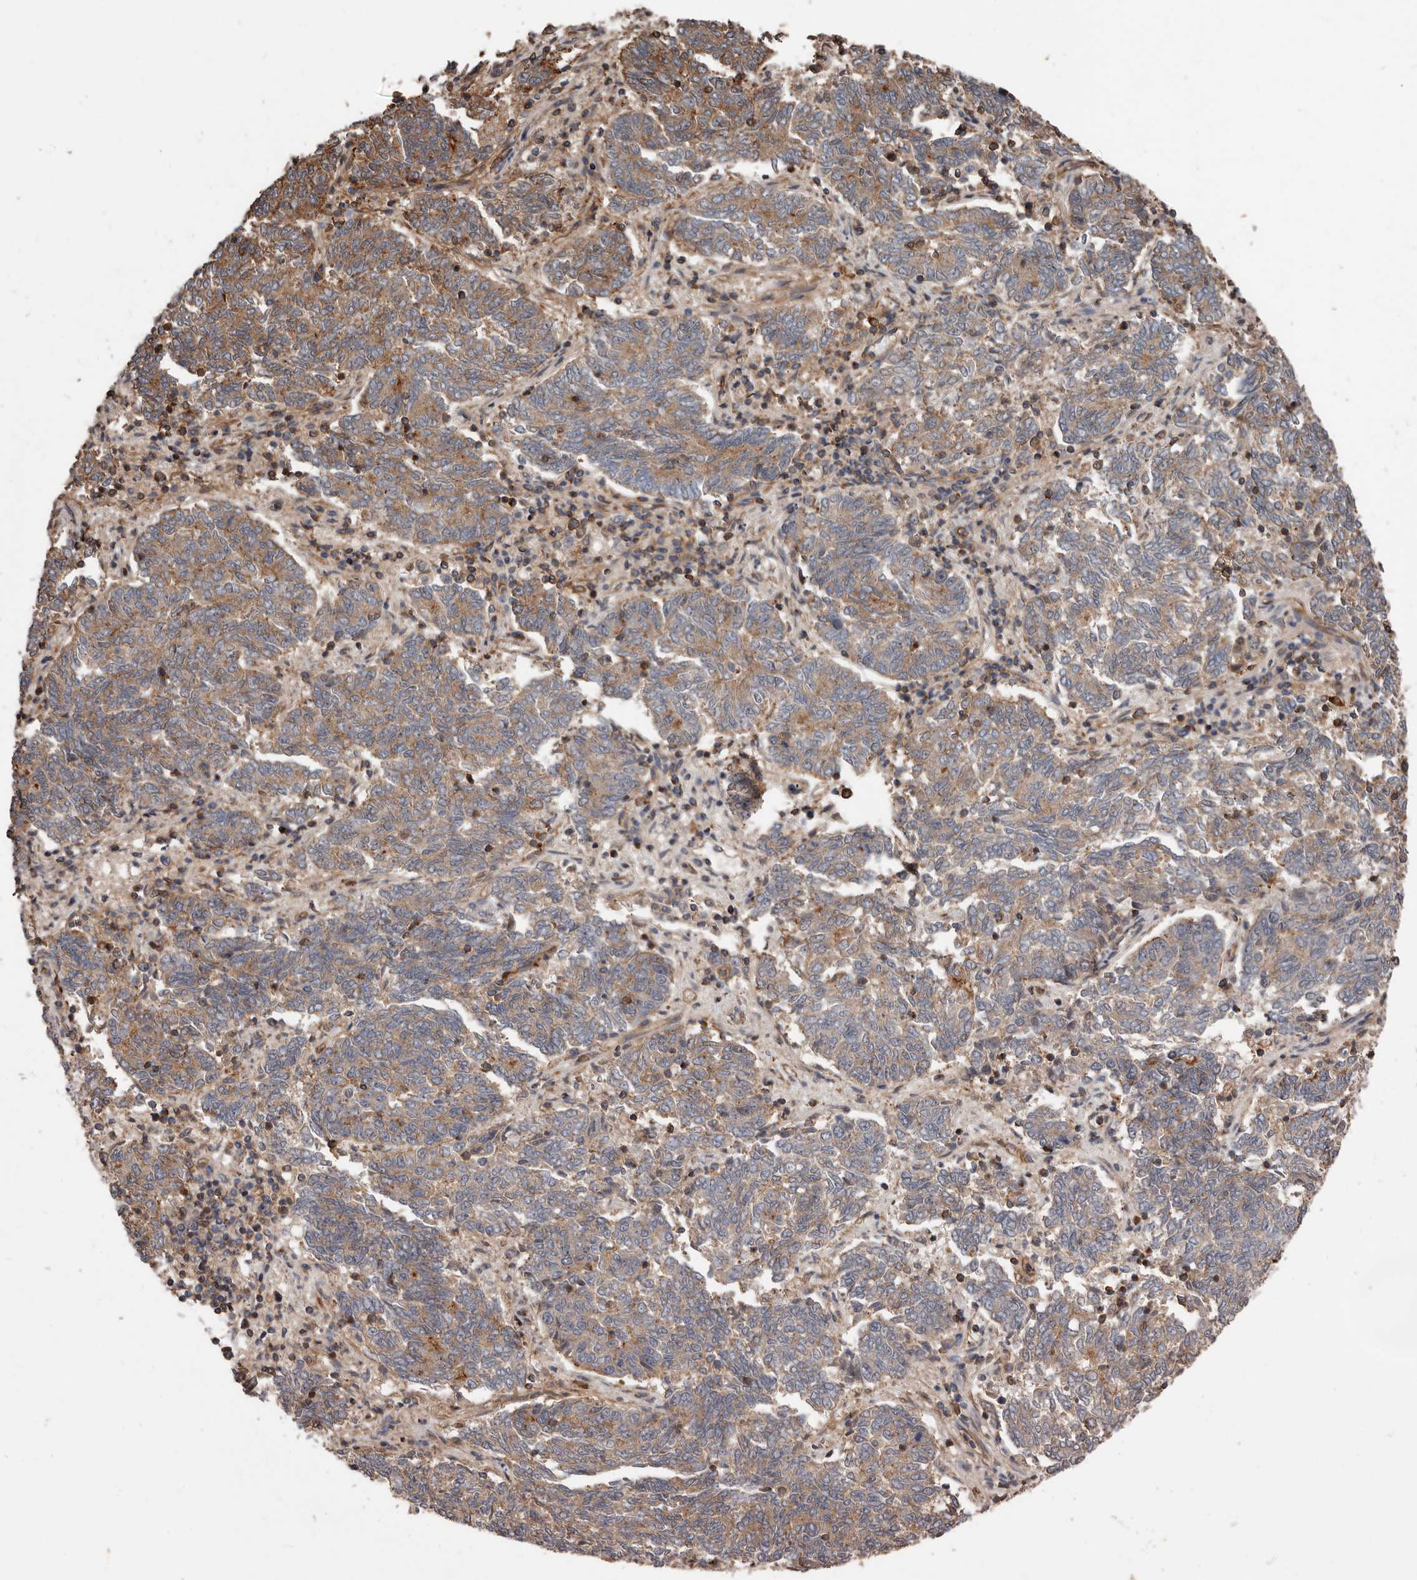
{"staining": {"intensity": "moderate", "quantity": ">75%", "location": "cytoplasmic/membranous"}, "tissue": "endometrial cancer", "cell_type": "Tumor cells", "image_type": "cancer", "snomed": [{"axis": "morphology", "description": "Adenocarcinoma, NOS"}, {"axis": "topography", "description": "Endometrium"}], "caption": "Human endometrial cancer (adenocarcinoma) stained with a protein marker shows moderate staining in tumor cells.", "gene": "PNRC2", "patient": {"sex": "female", "age": 80}}